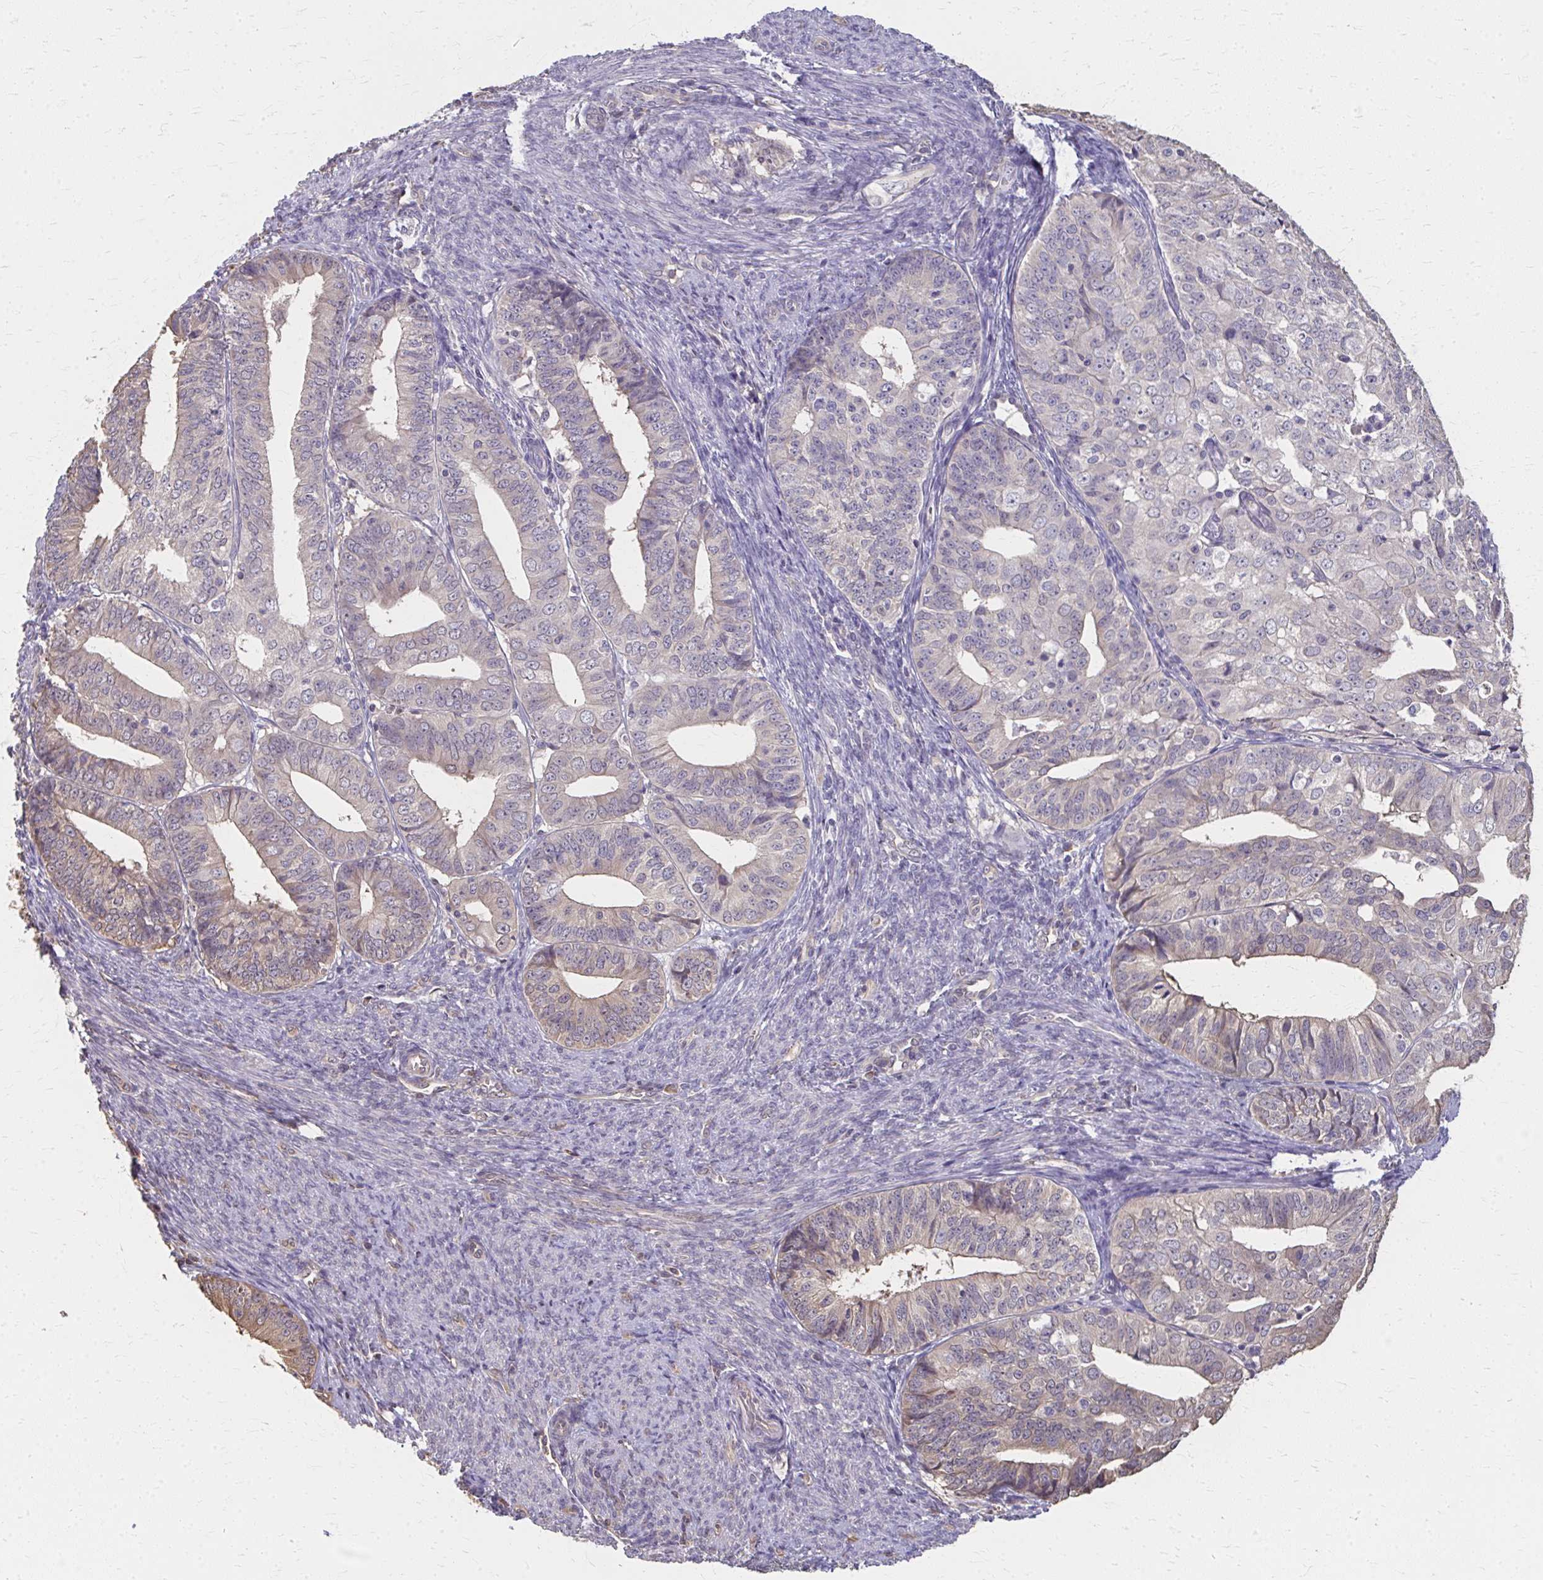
{"staining": {"intensity": "weak", "quantity": "<25%", "location": "cytoplasmic/membranous"}, "tissue": "endometrial cancer", "cell_type": "Tumor cells", "image_type": "cancer", "snomed": [{"axis": "morphology", "description": "Adenocarcinoma, NOS"}, {"axis": "topography", "description": "Endometrium"}], "caption": "Immunohistochemistry of human endometrial adenocarcinoma displays no expression in tumor cells.", "gene": "RABGAP1L", "patient": {"sex": "female", "age": 56}}